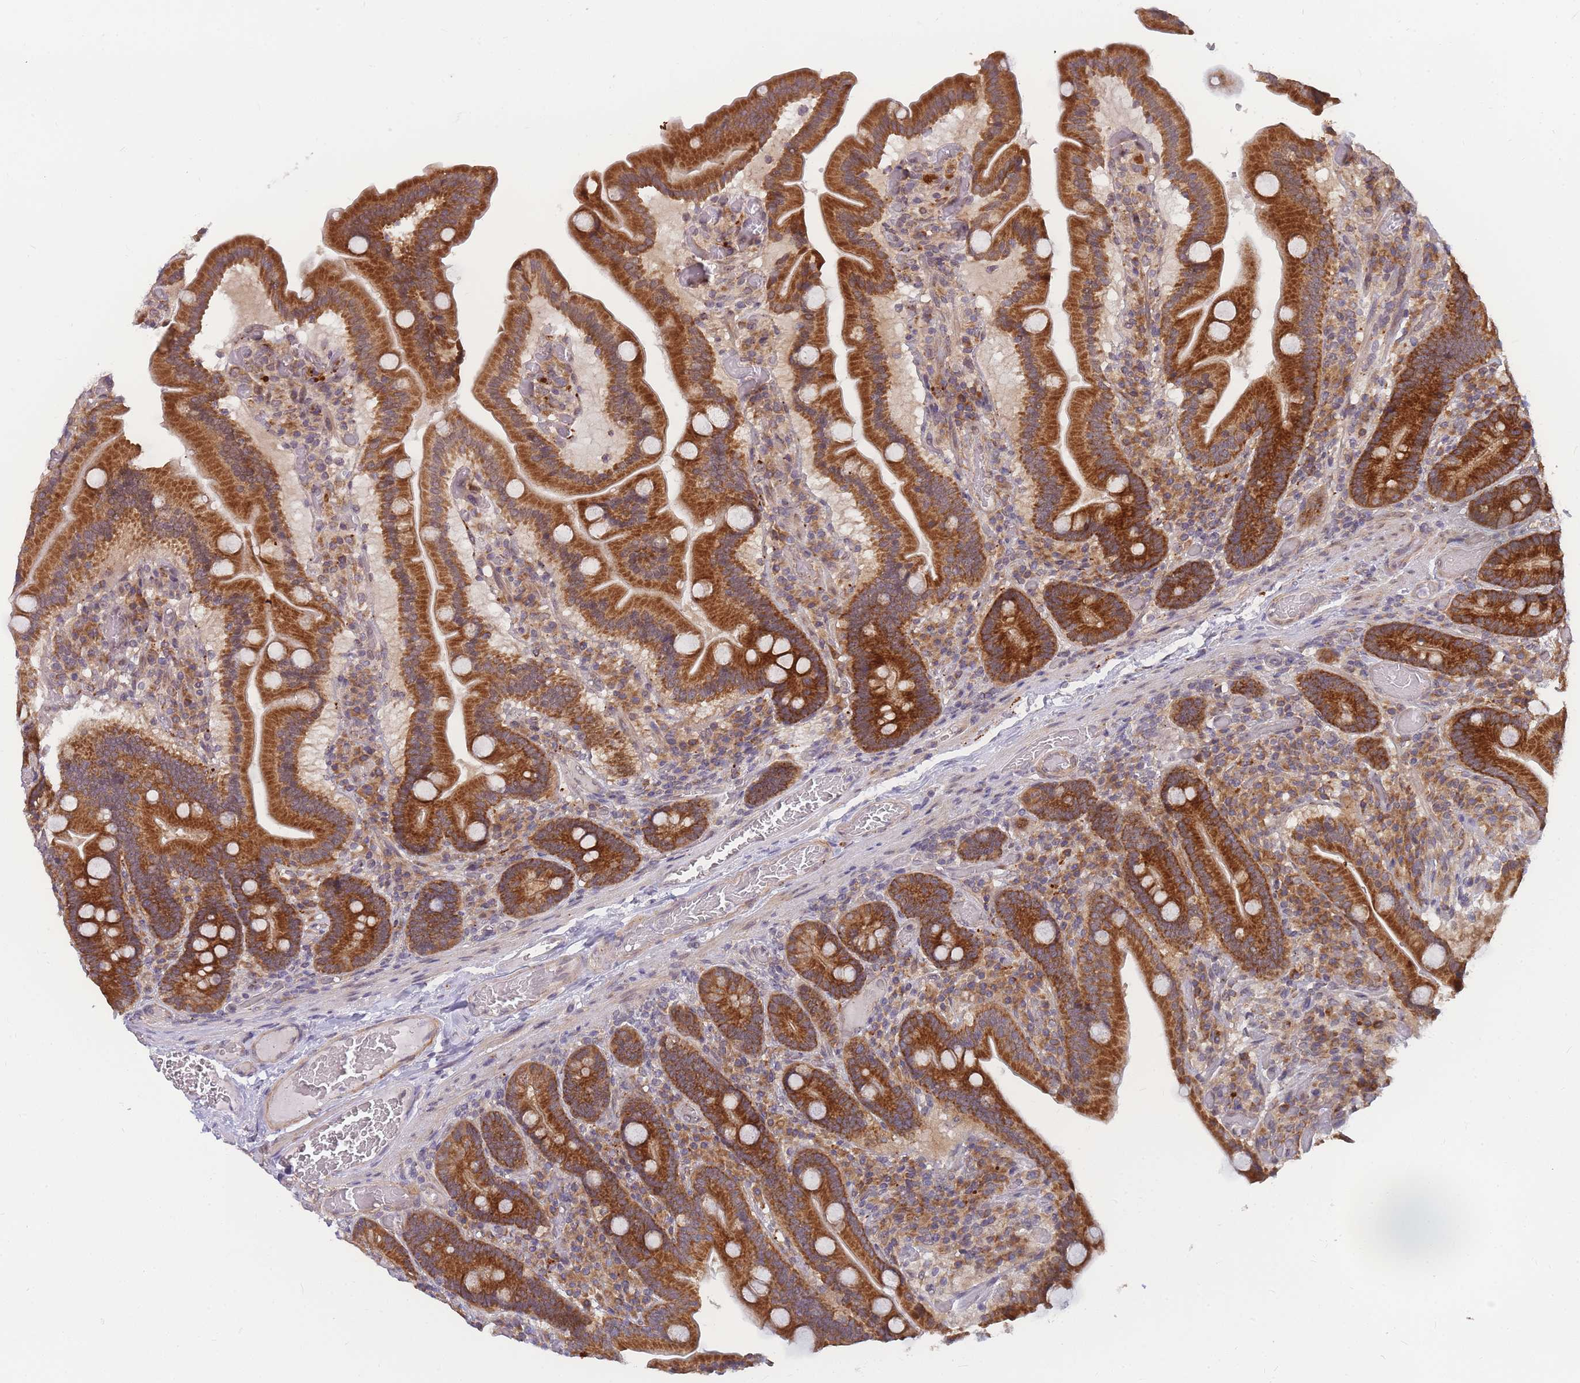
{"staining": {"intensity": "strong", "quantity": ">75%", "location": "cytoplasmic/membranous"}, "tissue": "duodenum", "cell_type": "Glandular cells", "image_type": "normal", "snomed": [{"axis": "morphology", "description": "Normal tissue, NOS"}, {"axis": "topography", "description": "Duodenum"}], "caption": "Immunohistochemistry image of normal human duodenum stained for a protein (brown), which exhibits high levels of strong cytoplasmic/membranous positivity in about >75% of glandular cells.", "gene": "ENSG00000276345", "patient": {"sex": "female", "age": 62}}